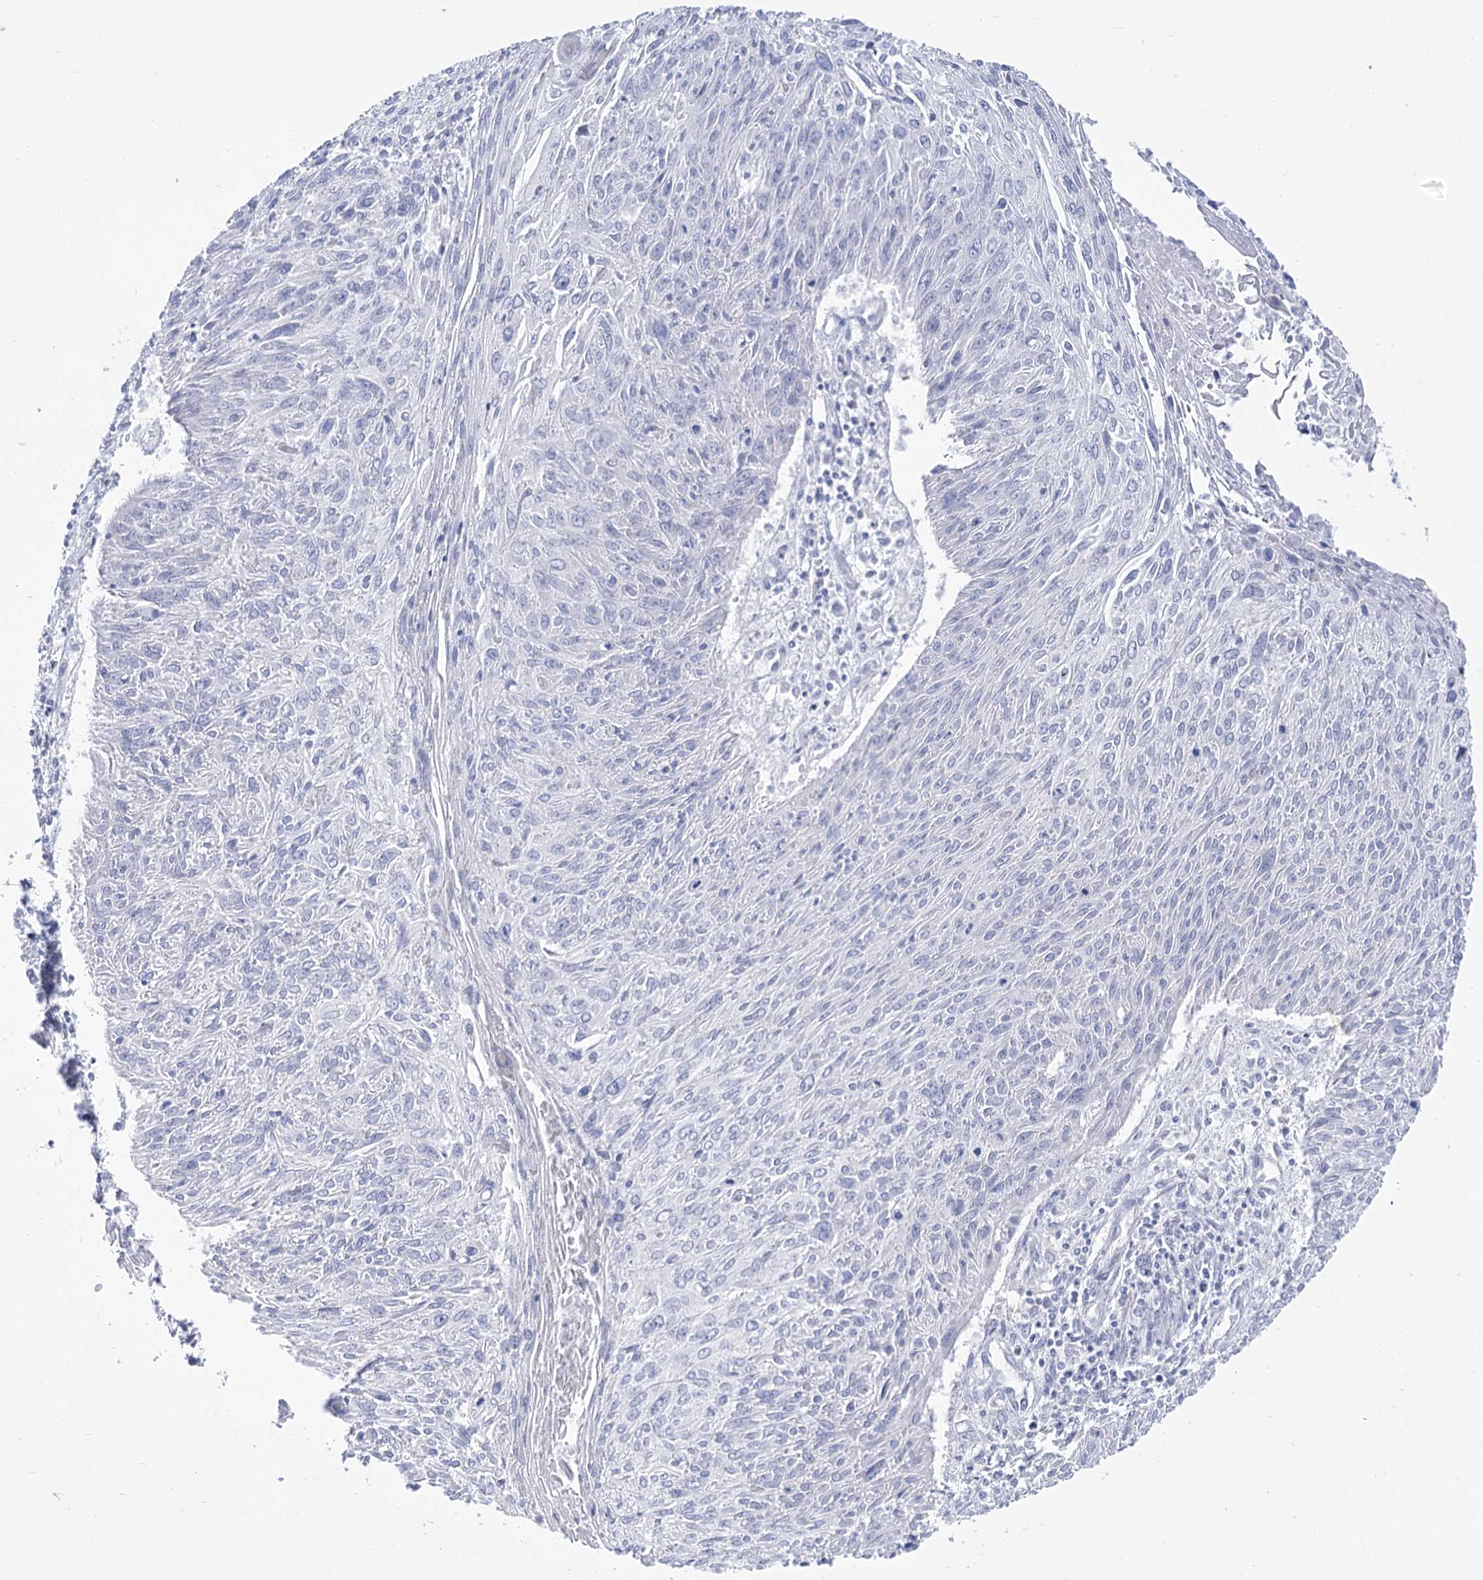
{"staining": {"intensity": "negative", "quantity": "none", "location": "none"}, "tissue": "cervical cancer", "cell_type": "Tumor cells", "image_type": "cancer", "snomed": [{"axis": "morphology", "description": "Squamous cell carcinoma, NOS"}, {"axis": "topography", "description": "Cervix"}], "caption": "Tumor cells are negative for brown protein staining in cervical cancer (squamous cell carcinoma).", "gene": "SIAE", "patient": {"sex": "female", "age": 51}}